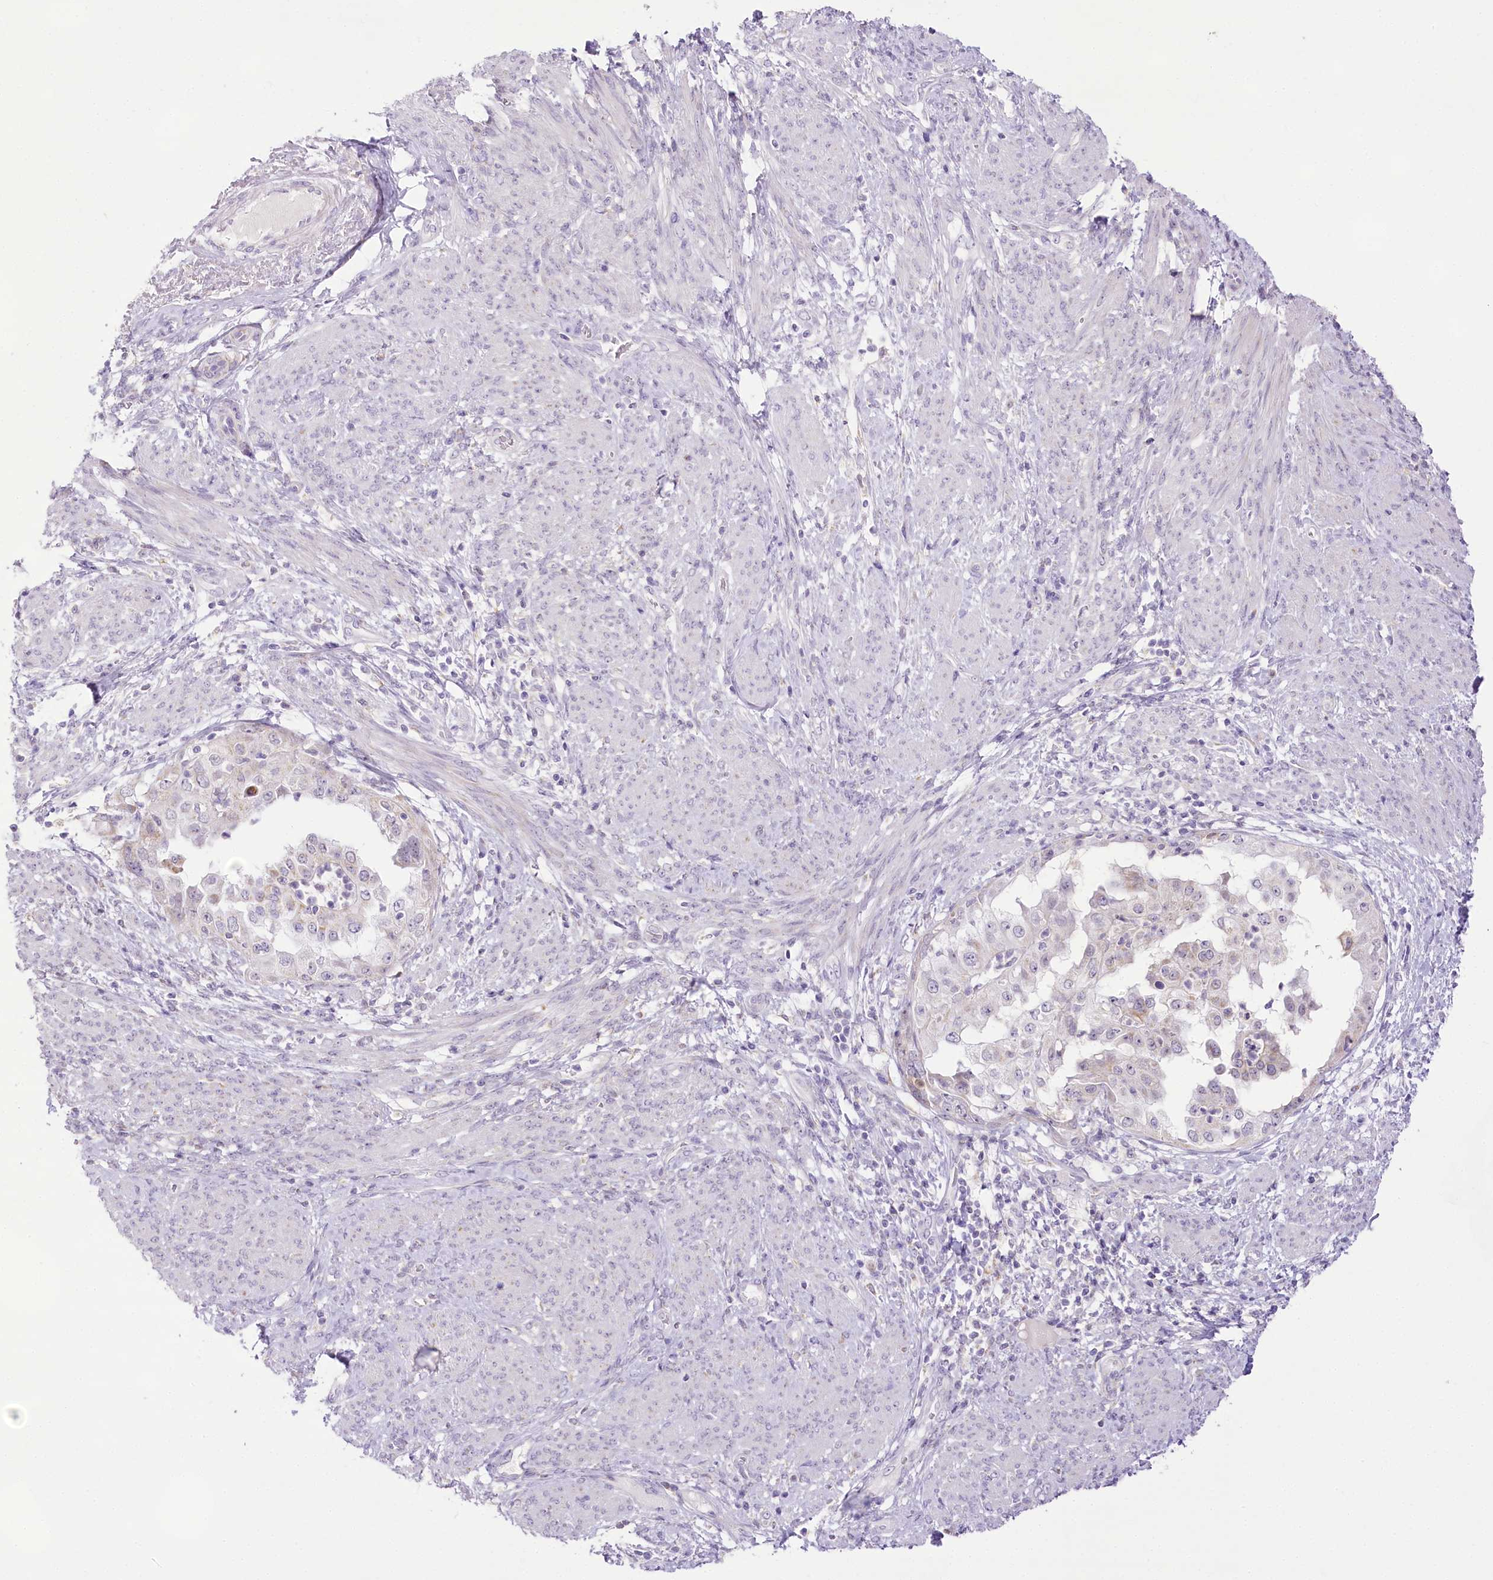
{"staining": {"intensity": "negative", "quantity": "none", "location": "none"}, "tissue": "endometrial cancer", "cell_type": "Tumor cells", "image_type": "cancer", "snomed": [{"axis": "morphology", "description": "Adenocarcinoma, NOS"}, {"axis": "topography", "description": "Endometrium"}], "caption": "There is no significant positivity in tumor cells of adenocarcinoma (endometrial).", "gene": "CCDC30", "patient": {"sex": "female", "age": 85}}